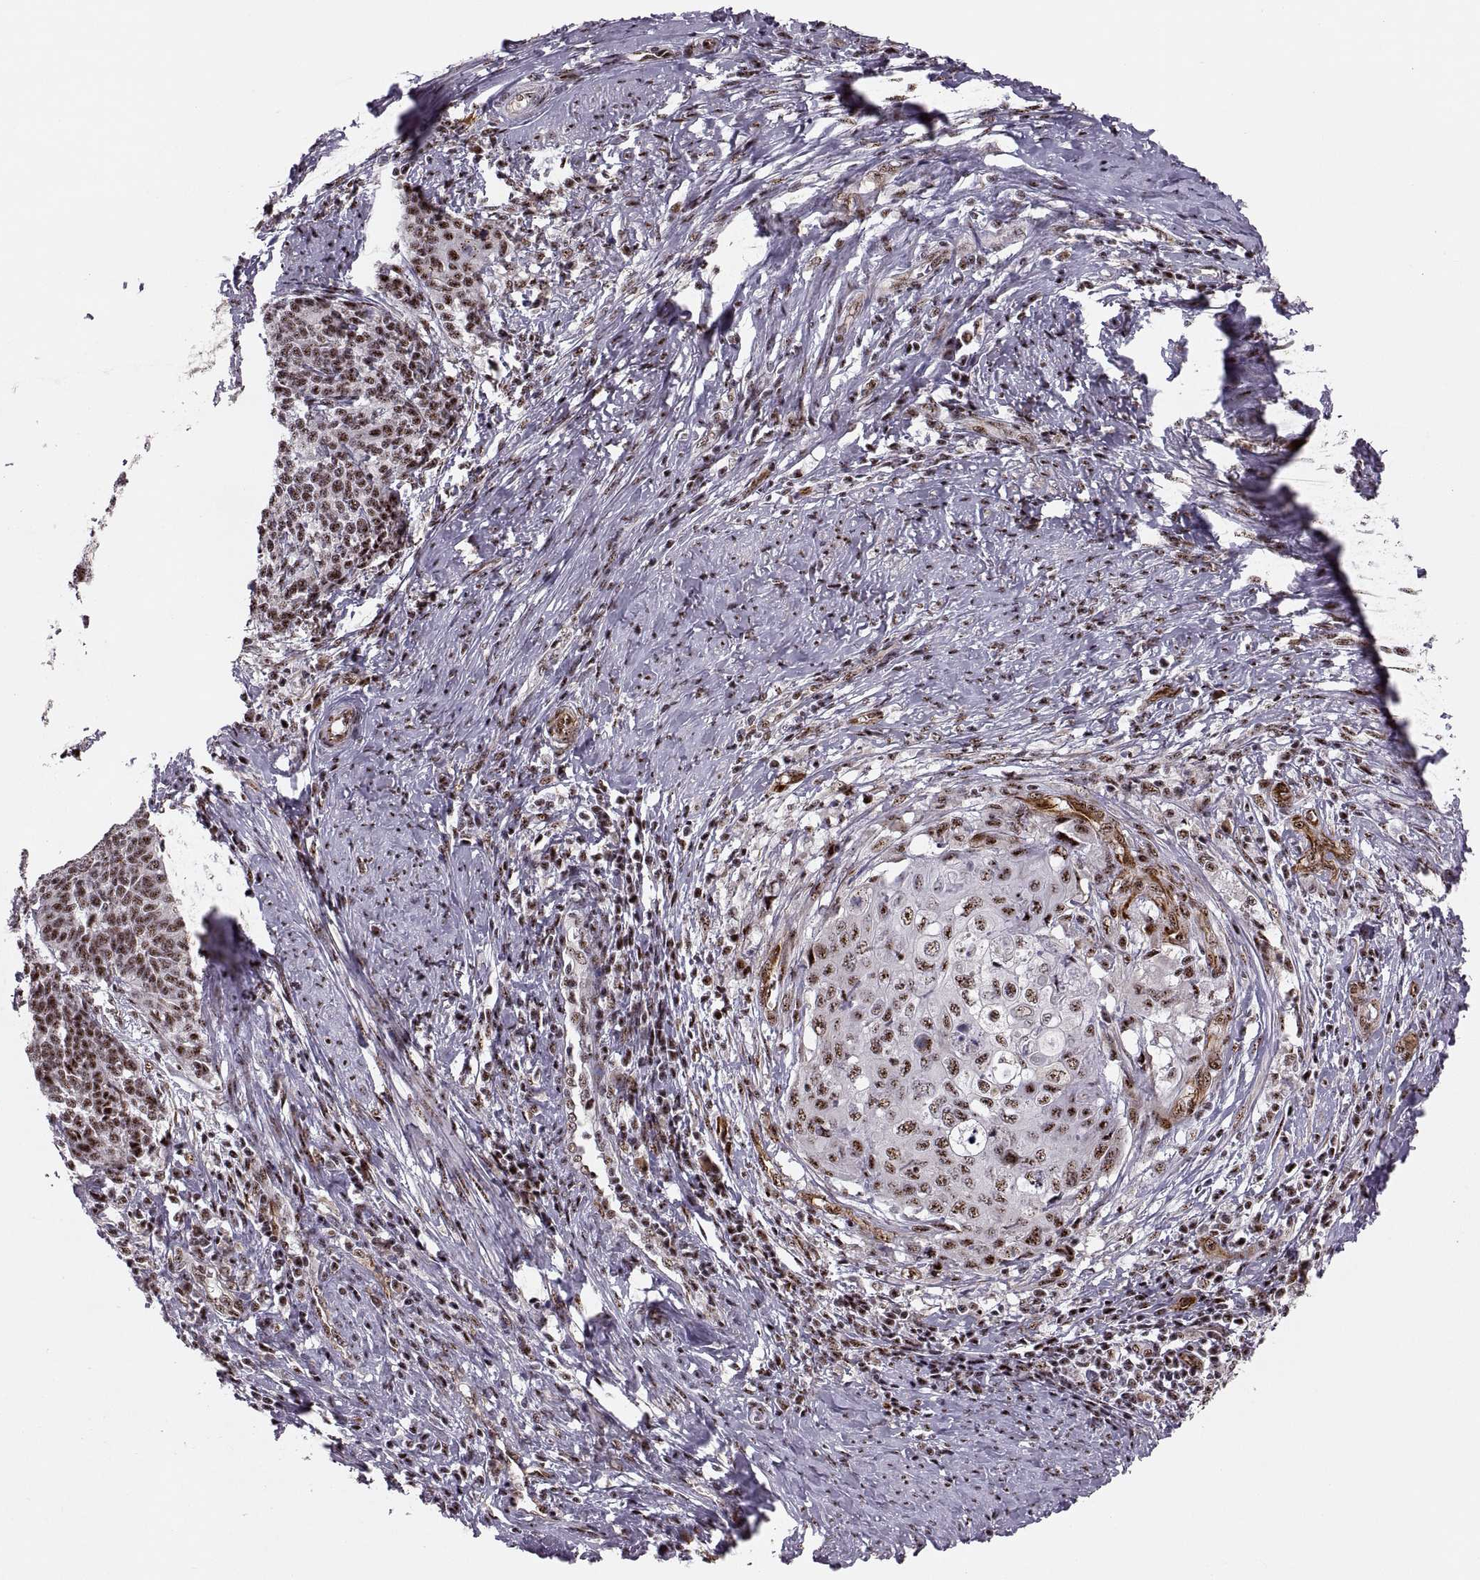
{"staining": {"intensity": "moderate", "quantity": "25%-75%", "location": "nuclear"}, "tissue": "cervical cancer", "cell_type": "Tumor cells", "image_type": "cancer", "snomed": [{"axis": "morphology", "description": "Squamous cell carcinoma, NOS"}, {"axis": "topography", "description": "Cervix"}], "caption": "Tumor cells show moderate nuclear staining in about 25%-75% of cells in cervical cancer (squamous cell carcinoma).", "gene": "ZCCHC17", "patient": {"sex": "female", "age": 39}}